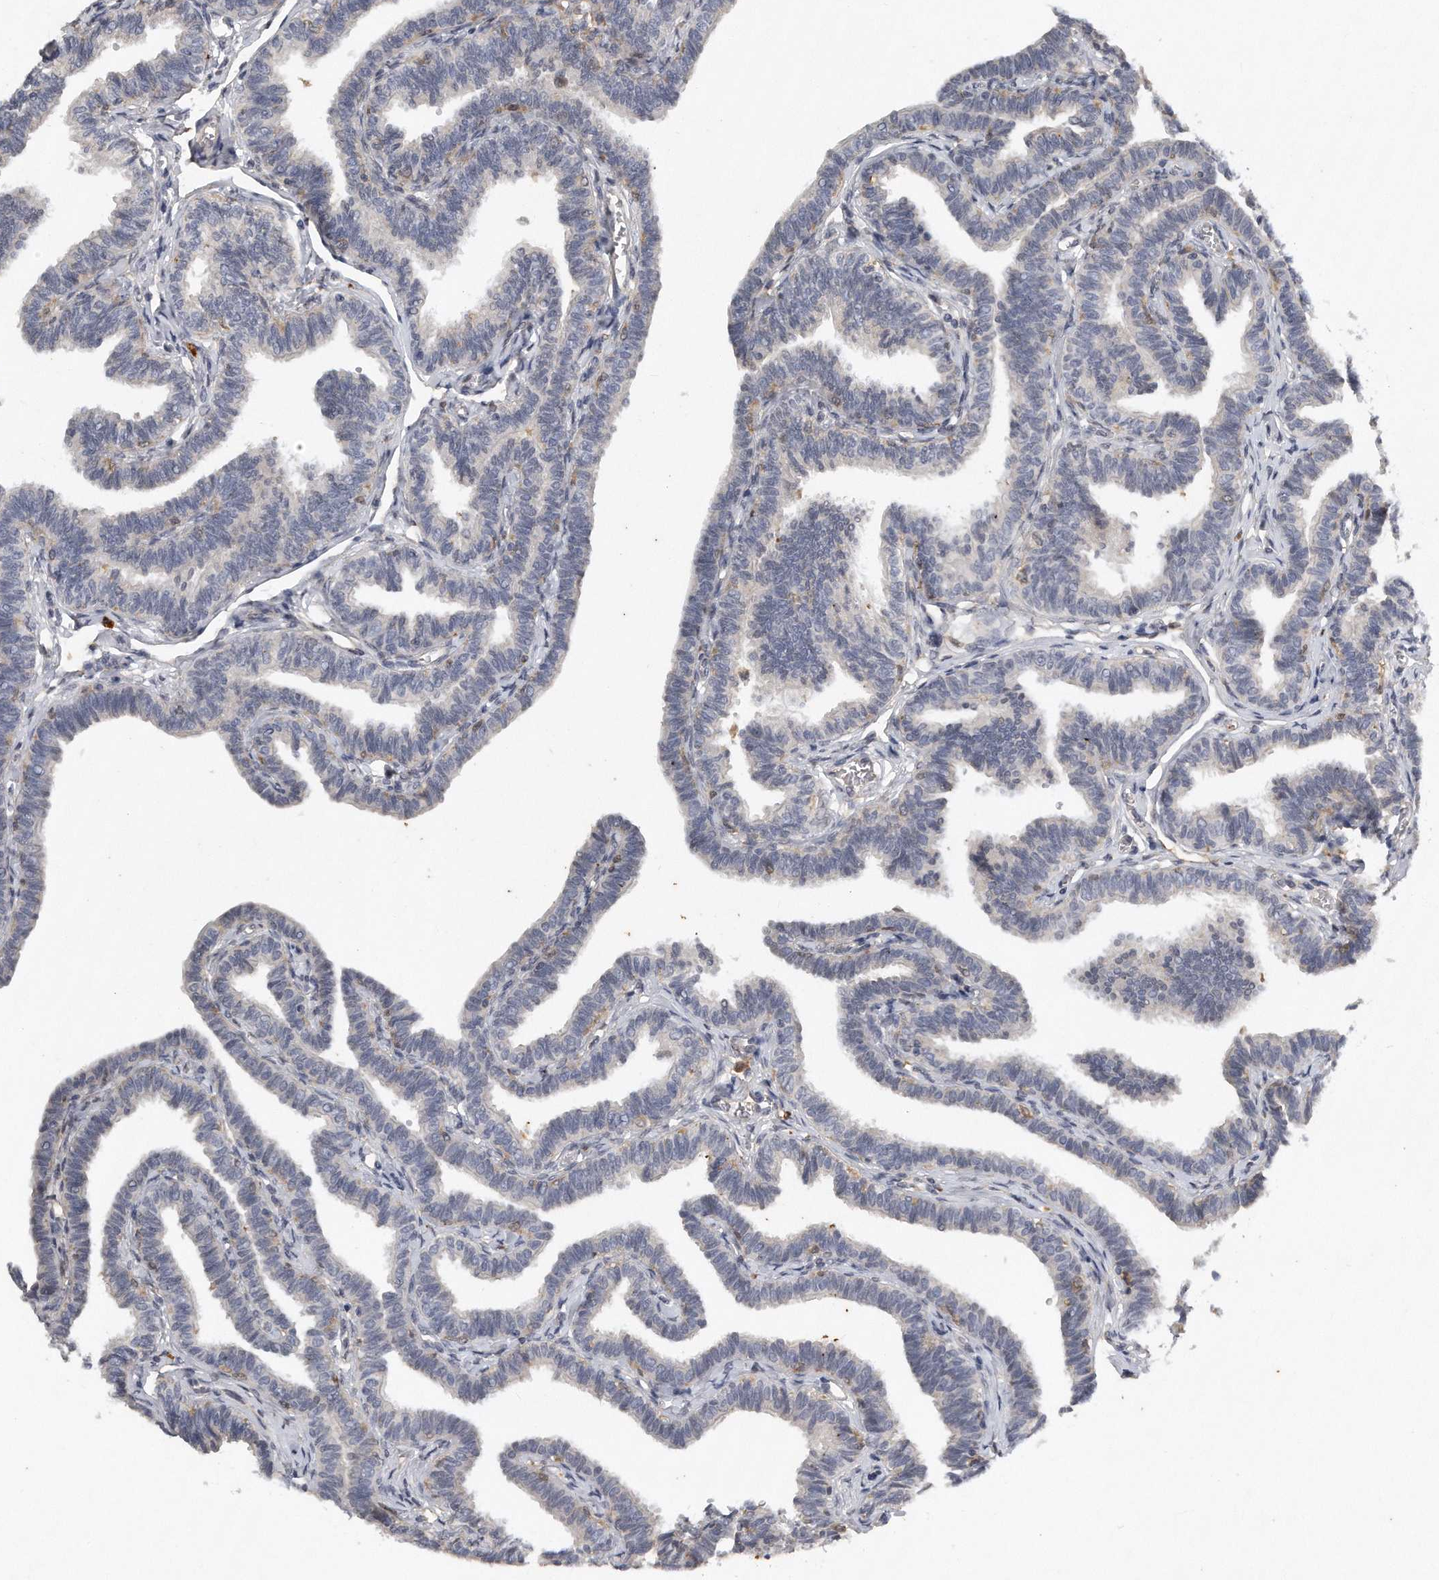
{"staining": {"intensity": "negative", "quantity": "none", "location": "none"}, "tissue": "fallopian tube", "cell_type": "Glandular cells", "image_type": "normal", "snomed": [{"axis": "morphology", "description": "Normal tissue, NOS"}, {"axis": "topography", "description": "Fallopian tube"}, {"axis": "topography", "description": "Ovary"}], "caption": "DAB immunohistochemical staining of normal human fallopian tube shows no significant expression in glandular cells.", "gene": "CAMK1", "patient": {"sex": "female", "age": 23}}